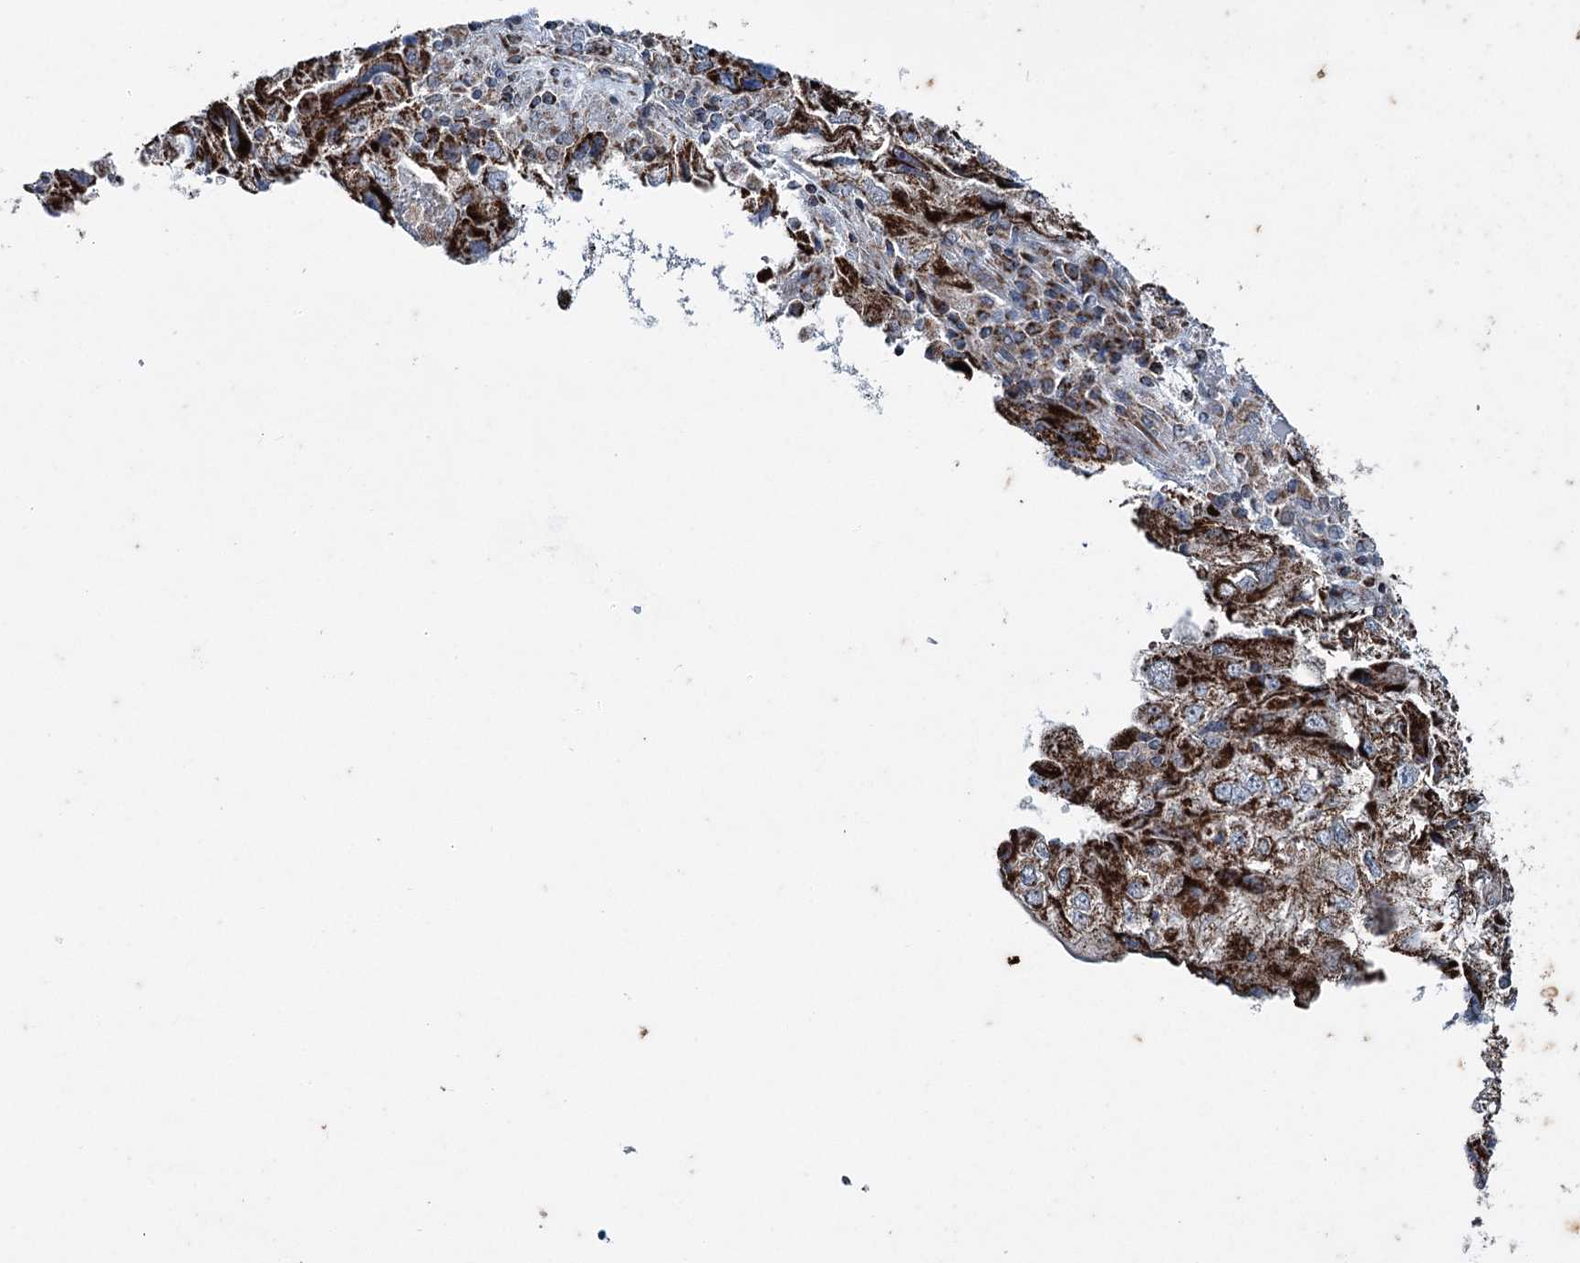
{"staining": {"intensity": "strong", "quantity": ">75%", "location": "cytoplasmic/membranous"}, "tissue": "endometrial cancer", "cell_type": "Tumor cells", "image_type": "cancer", "snomed": [{"axis": "morphology", "description": "Adenocarcinoma, NOS"}, {"axis": "topography", "description": "Endometrium"}], "caption": "IHC of human adenocarcinoma (endometrial) exhibits high levels of strong cytoplasmic/membranous staining in approximately >75% of tumor cells.", "gene": "UCN3", "patient": {"sex": "female", "age": 49}}